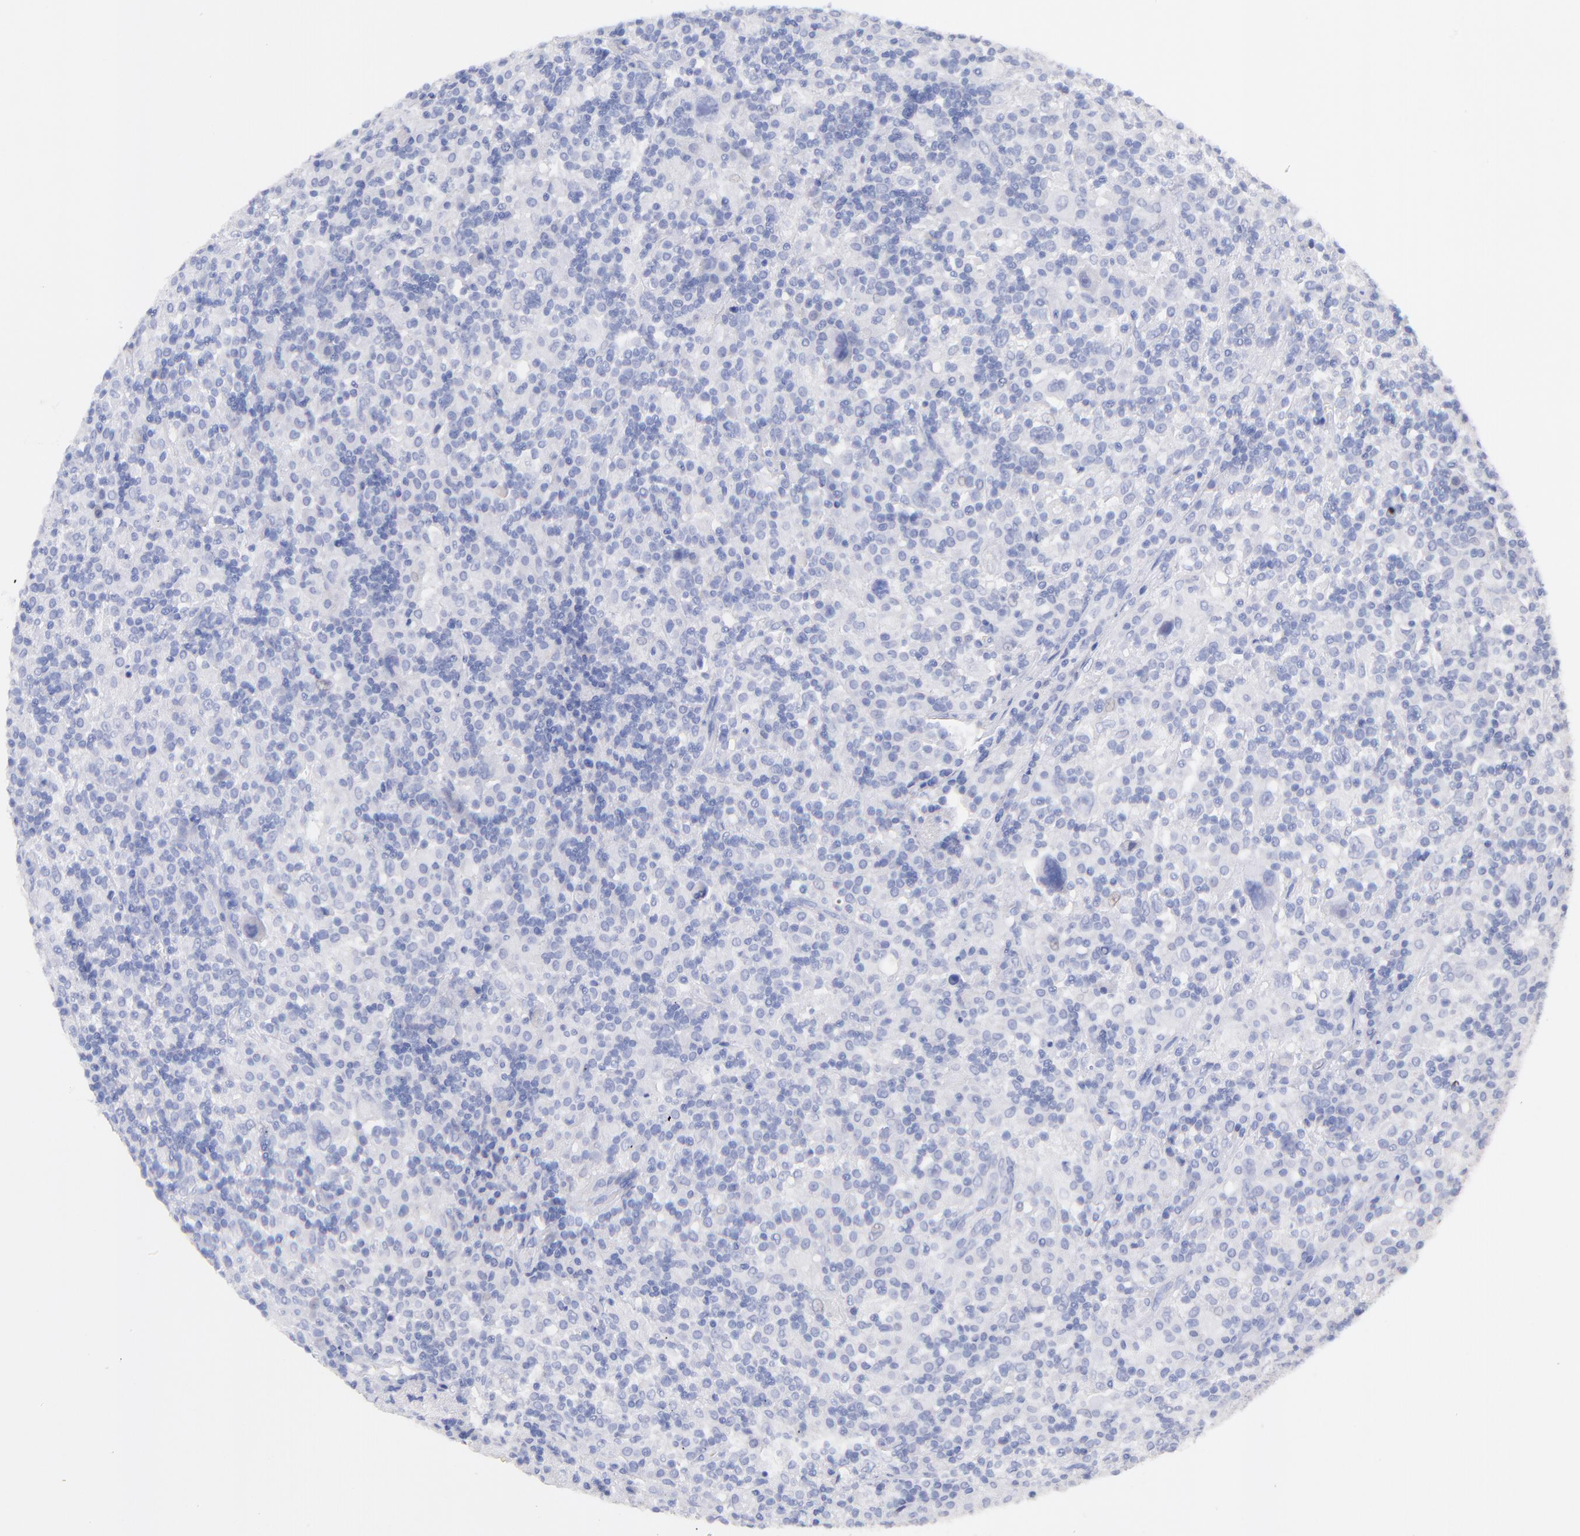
{"staining": {"intensity": "negative", "quantity": "none", "location": "none"}, "tissue": "lymphoma", "cell_type": "Tumor cells", "image_type": "cancer", "snomed": [{"axis": "morphology", "description": "Hodgkin's disease, NOS"}, {"axis": "topography", "description": "Lymph node"}], "caption": "The micrograph exhibits no significant expression in tumor cells of lymphoma. Brightfield microscopy of immunohistochemistry stained with DAB (3,3'-diaminobenzidine) (brown) and hematoxylin (blue), captured at high magnification.", "gene": "CFAP57", "patient": {"sex": "male", "age": 46}}